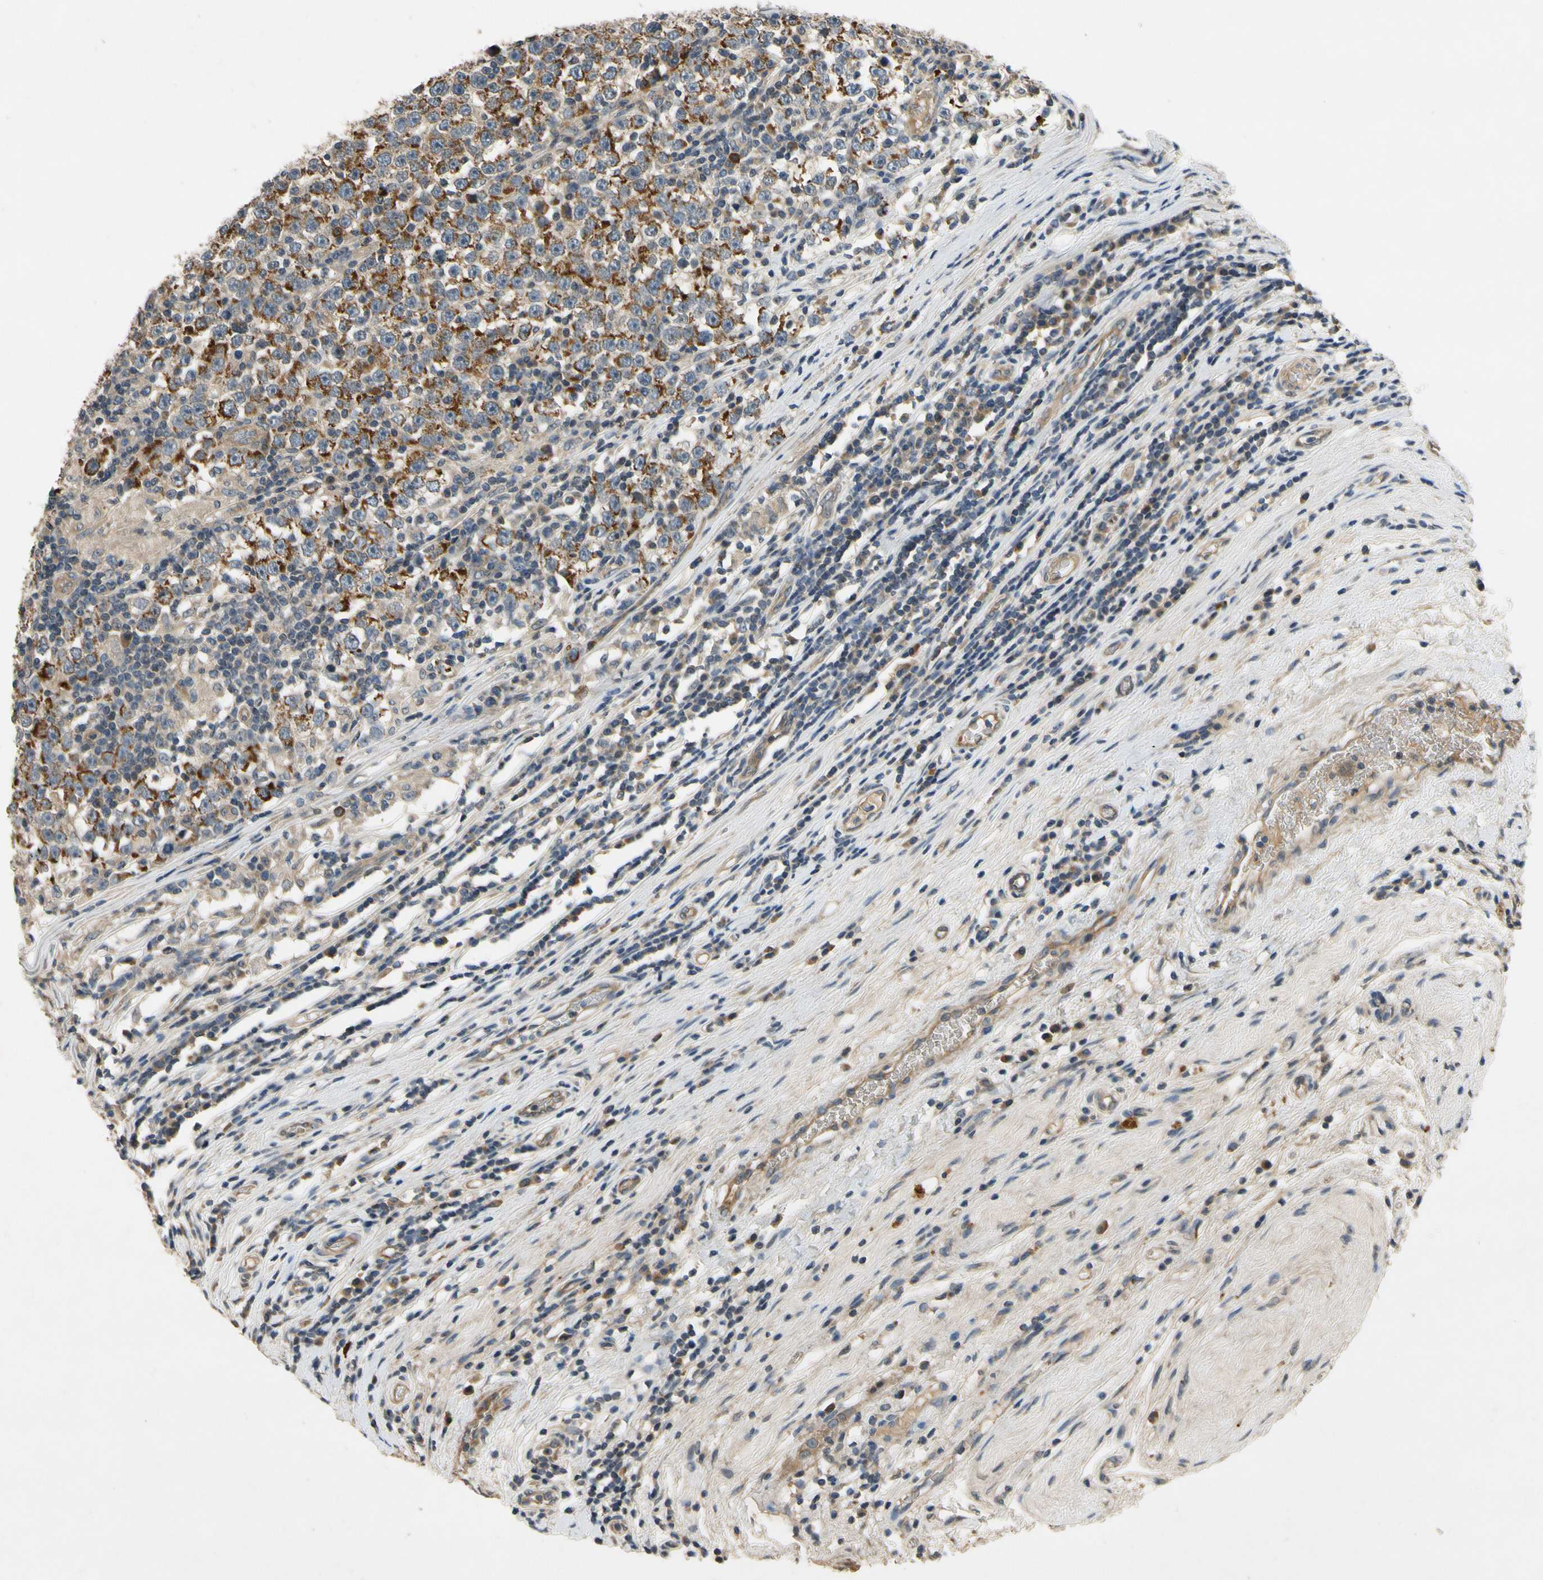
{"staining": {"intensity": "moderate", "quantity": ">75%", "location": "cytoplasmic/membranous"}, "tissue": "testis cancer", "cell_type": "Tumor cells", "image_type": "cancer", "snomed": [{"axis": "morphology", "description": "Seminoma, NOS"}, {"axis": "topography", "description": "Testis"}], "caption": "Tumor cells demonstrate moderate cytoplasmic/membranous positivity in about >75% of cells in testis cancer (seminoma).", "gene": "ALKBH3", "patient": {"sex": "male", "age": 43}}